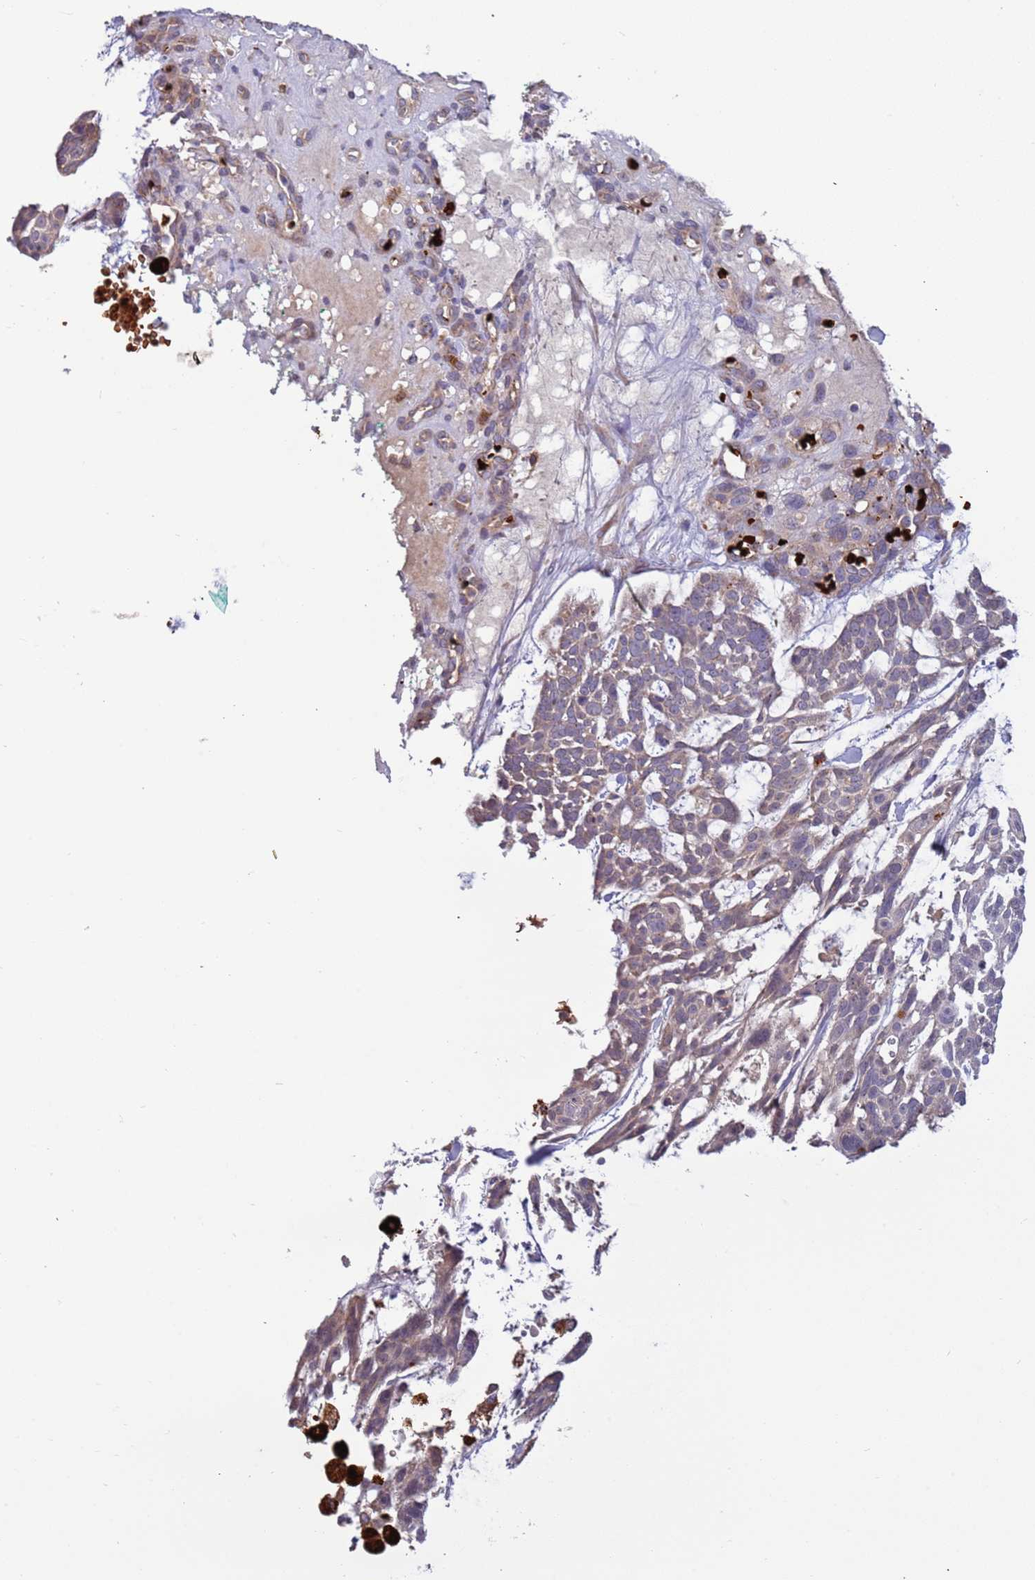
{"staining": {"intensity": "weak", "quantity": "25%-75%", "location": "cytoplasmic/membranous"}, "tissue": "skin cancer", "cell_type": "Tumor cells", "image_type": "cancer", "snomed": [{"axis": "morphology", "description": "Basal cell carcinoma"}, {"axis": "topography", "description": "Skin"}], "caption": "Immunohistochemistry (IHC) image of human skin cancer stained for a protein (brown), which exhibits low levels of weak cytoplasmic/membranous staining in about 25%-75% of tumor cells.", "gene": "VPS36", "patient": {"sex": "male", "age": 88}}